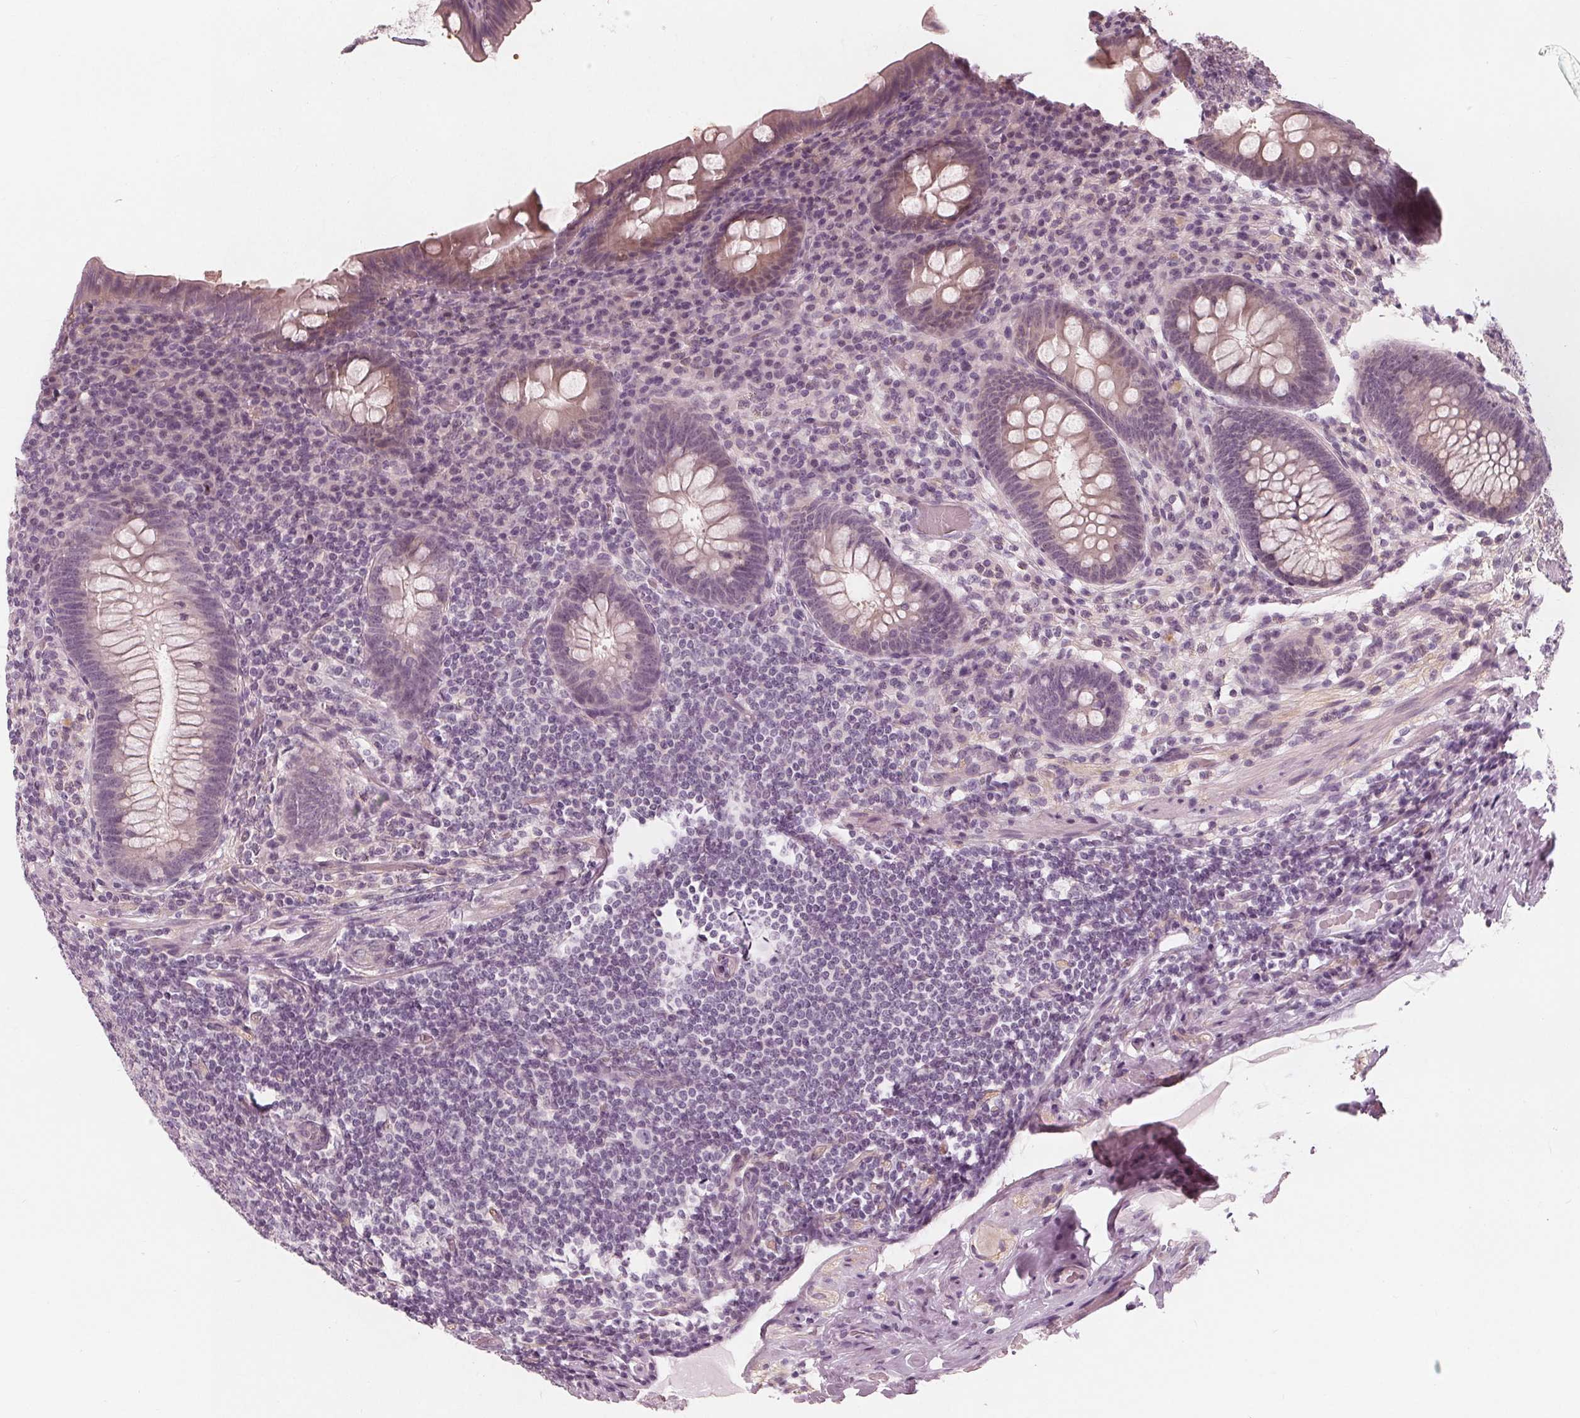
{"staining": {"intensity": "weak", "quantity": "<25%", "location": "cytoplasmic/membranous"}, "tissue": "appendix", "cell_type": "Glandular cells", "image_type": "normal", "snomed": [{"axis": "morphology", "description": "Normal tissue, NOS"}, {"axis": "topography", "description": "Appendix"}], "caption": "Human appendix stained for a protein using IHC reveals no positivity in glandular cells.", "gene": "SAT2", "patient": {"sex": "male", "age": 71}}